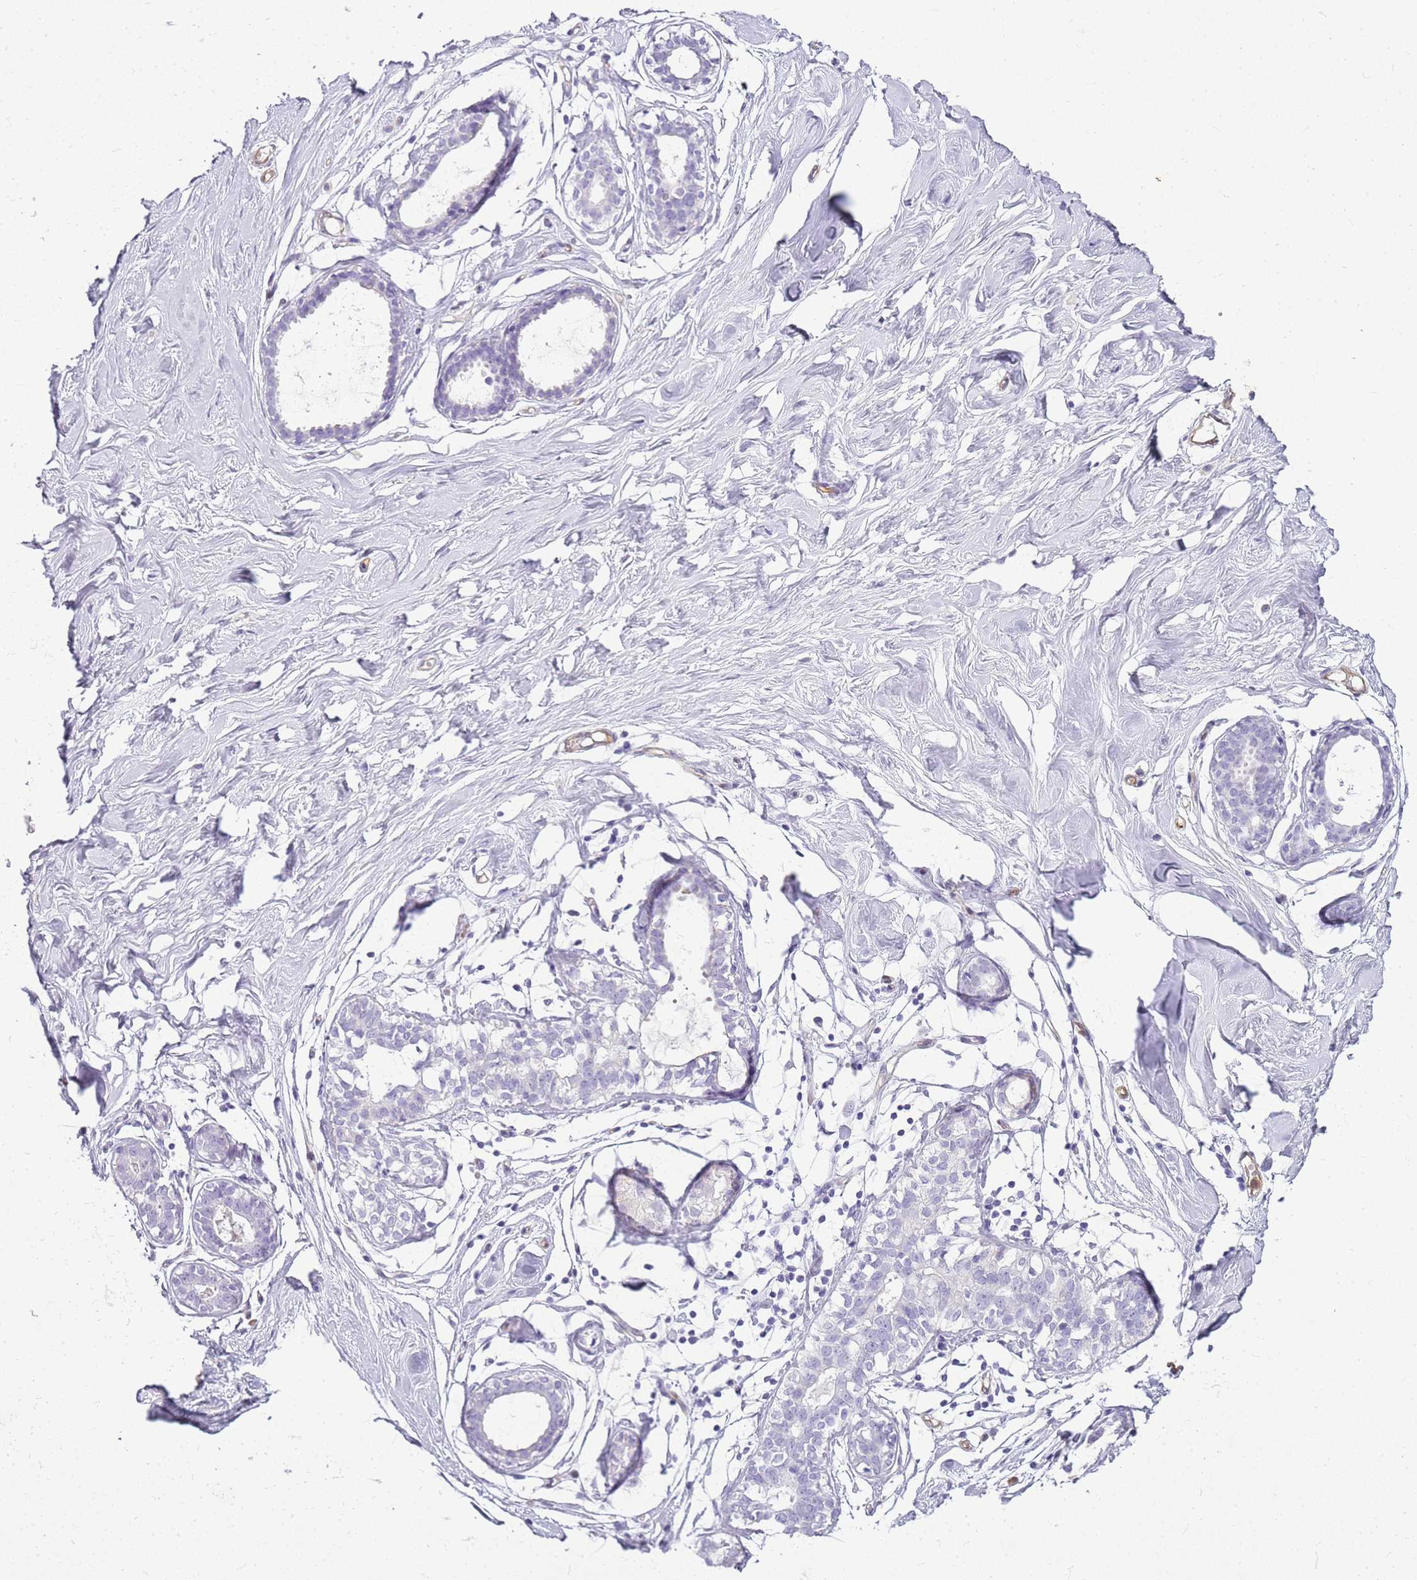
{"staining": {"intensity": "negative", "quantity": "none", "location": "none"}, "tissue": "breast", "cell_type": "Adipocytes", "image_type": "normal", "snomed": [{"axis": "morphology", "description": "Normal tissue, NOS"}, {"axis": "morphology", "description": "Adenoma, NOS"}, {"axis": "topography", "description": "Breast"}], "caption": "Immunohistochemical staining of unremarkable human breast displays no significant expression in adipocytes. The staining was performed using DAB to visualize the protein expression in brown, while the nuclei were stained in blue with hematoxylin (Magnification: 20x).", "gene": "SULT1E1", "patient": {"sex": "female", "age": 23}}